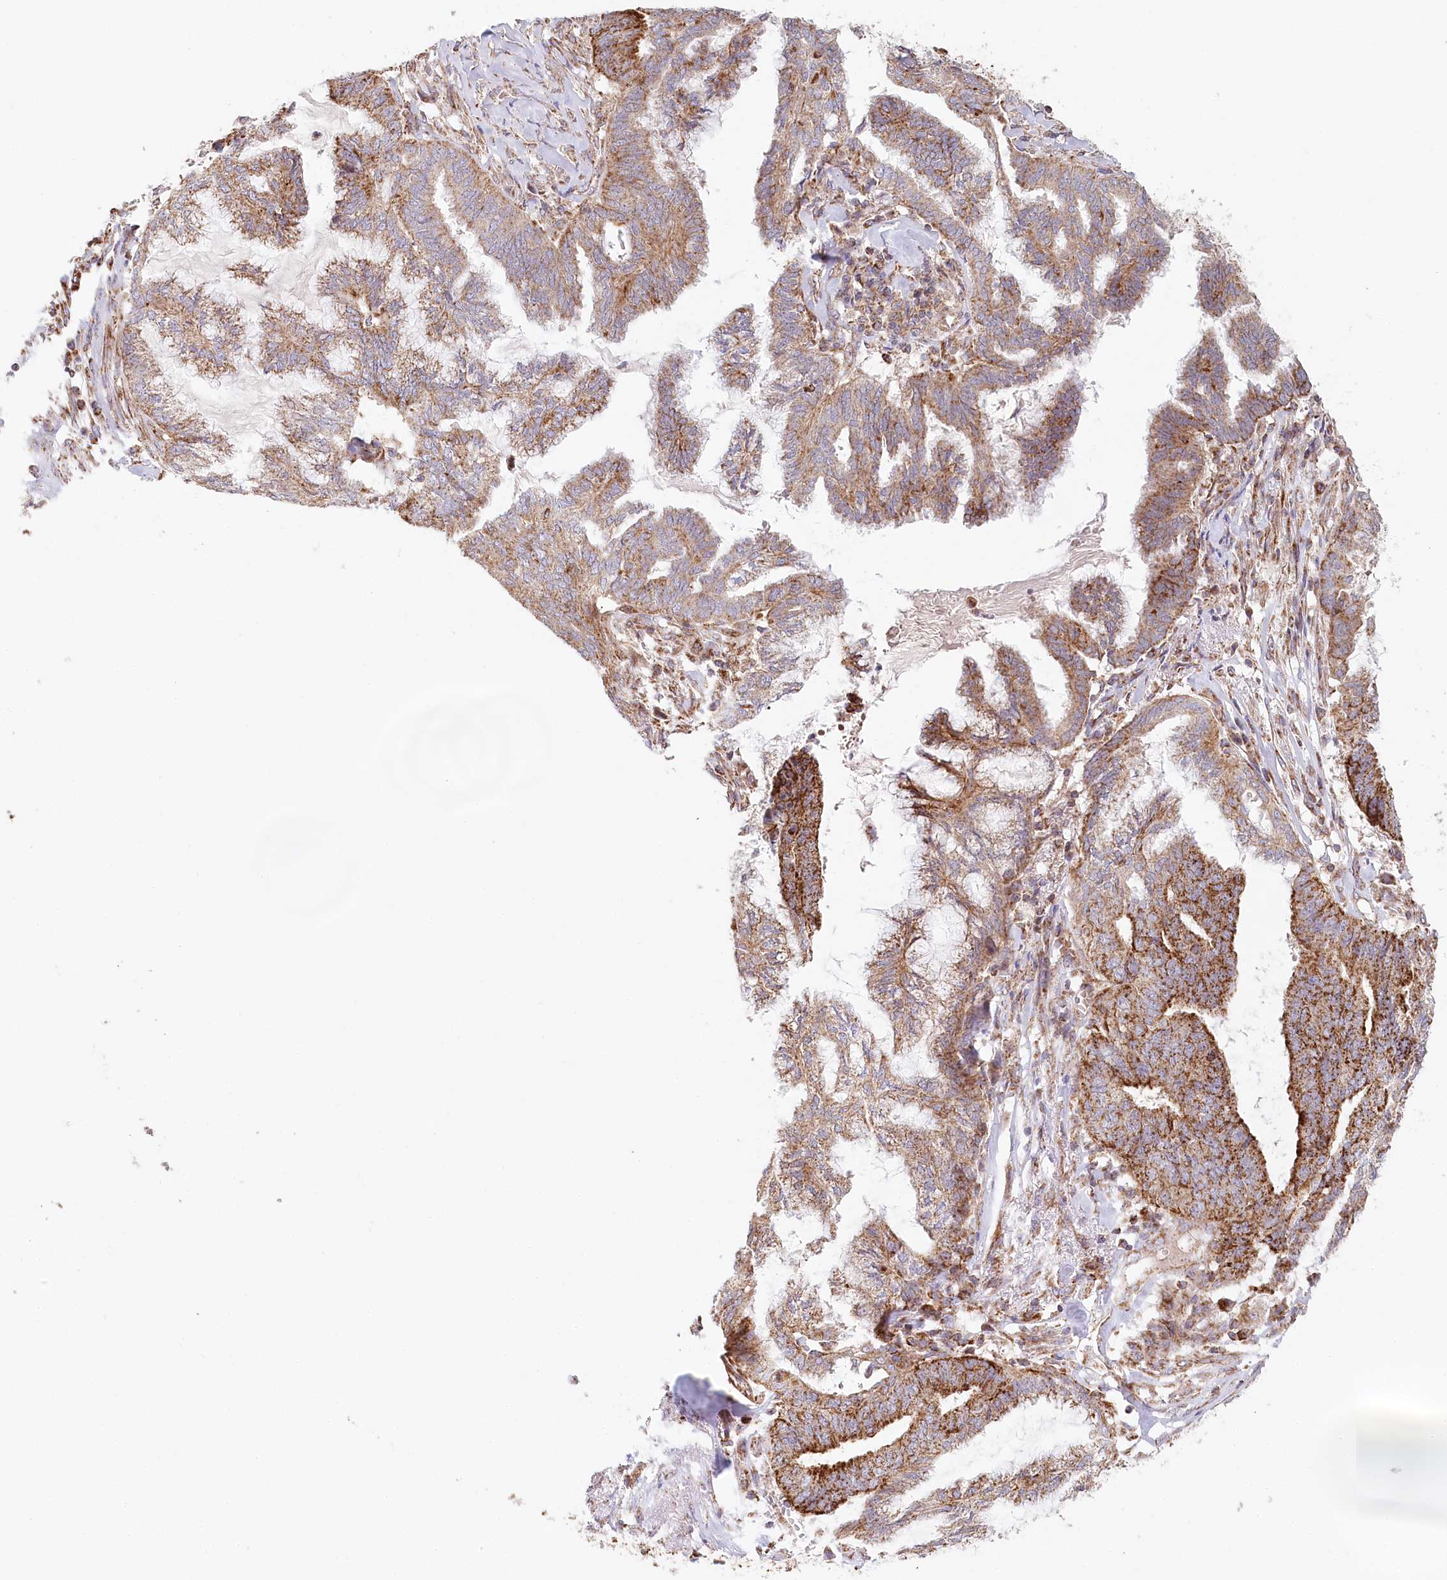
{"staining": {"intensity": "moderate", "quantity": "25%-75%", "location": "cytoplasmic/membranous"}, "tissue": "endometrial cancer", "cell_type": "Tumor cells", "image_type": "cancer", "snomed": [{"axis": "morphology", "description": "Adenocarcinoma, NOS"}, {"axis": "topography", "description": "Endometrium"}], "caption": "Endometrial adenocarcinoma stained for a protein (brown) shows moderate cytoplasmic/membranous positive staining in about 25%-75% of tumor cells.", "gene": "UMPS", "patient": {"sex": "female", "age": 86}}